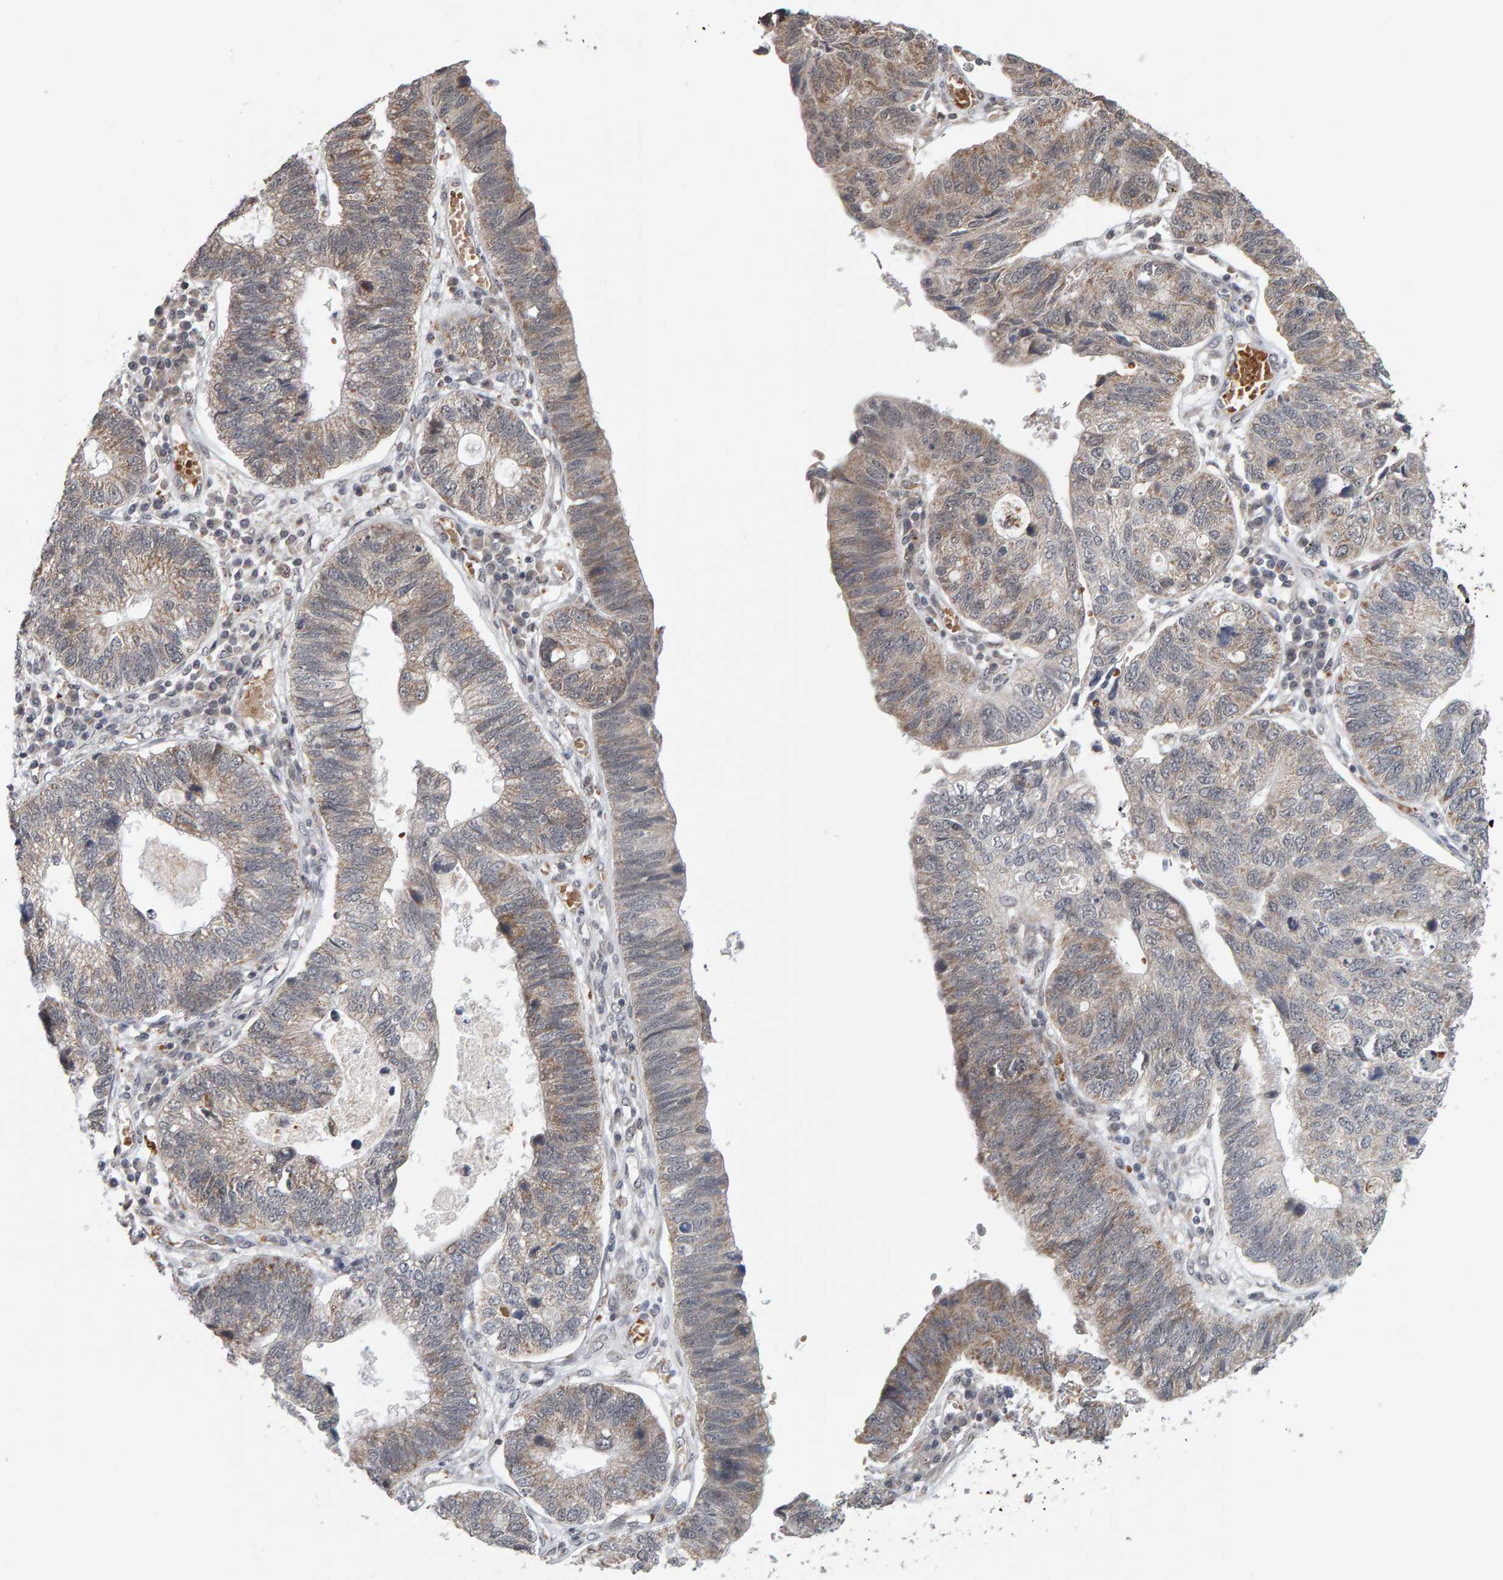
{"staining": {"intensity": "moderate", "quantity": ">75%", "location": "cytoplasmic/membranous"}, "tissue": "stomach cancer", "cell_type": "Tumor cells", "image_type": "cancer", "snomed": [{"axis": "morphology", "description": "Adenocarcinoma, NOS"}, {"axis": "topography", "description": "Stomach"}], "caption": "Stomach cancer stained for a protein (brown) demonstrates moderate cytoplasmic/membranous positive positivity in about >75% of tumor cells.", "gene": "DAP3", "patient": {"sex": "male", "age": 59}}